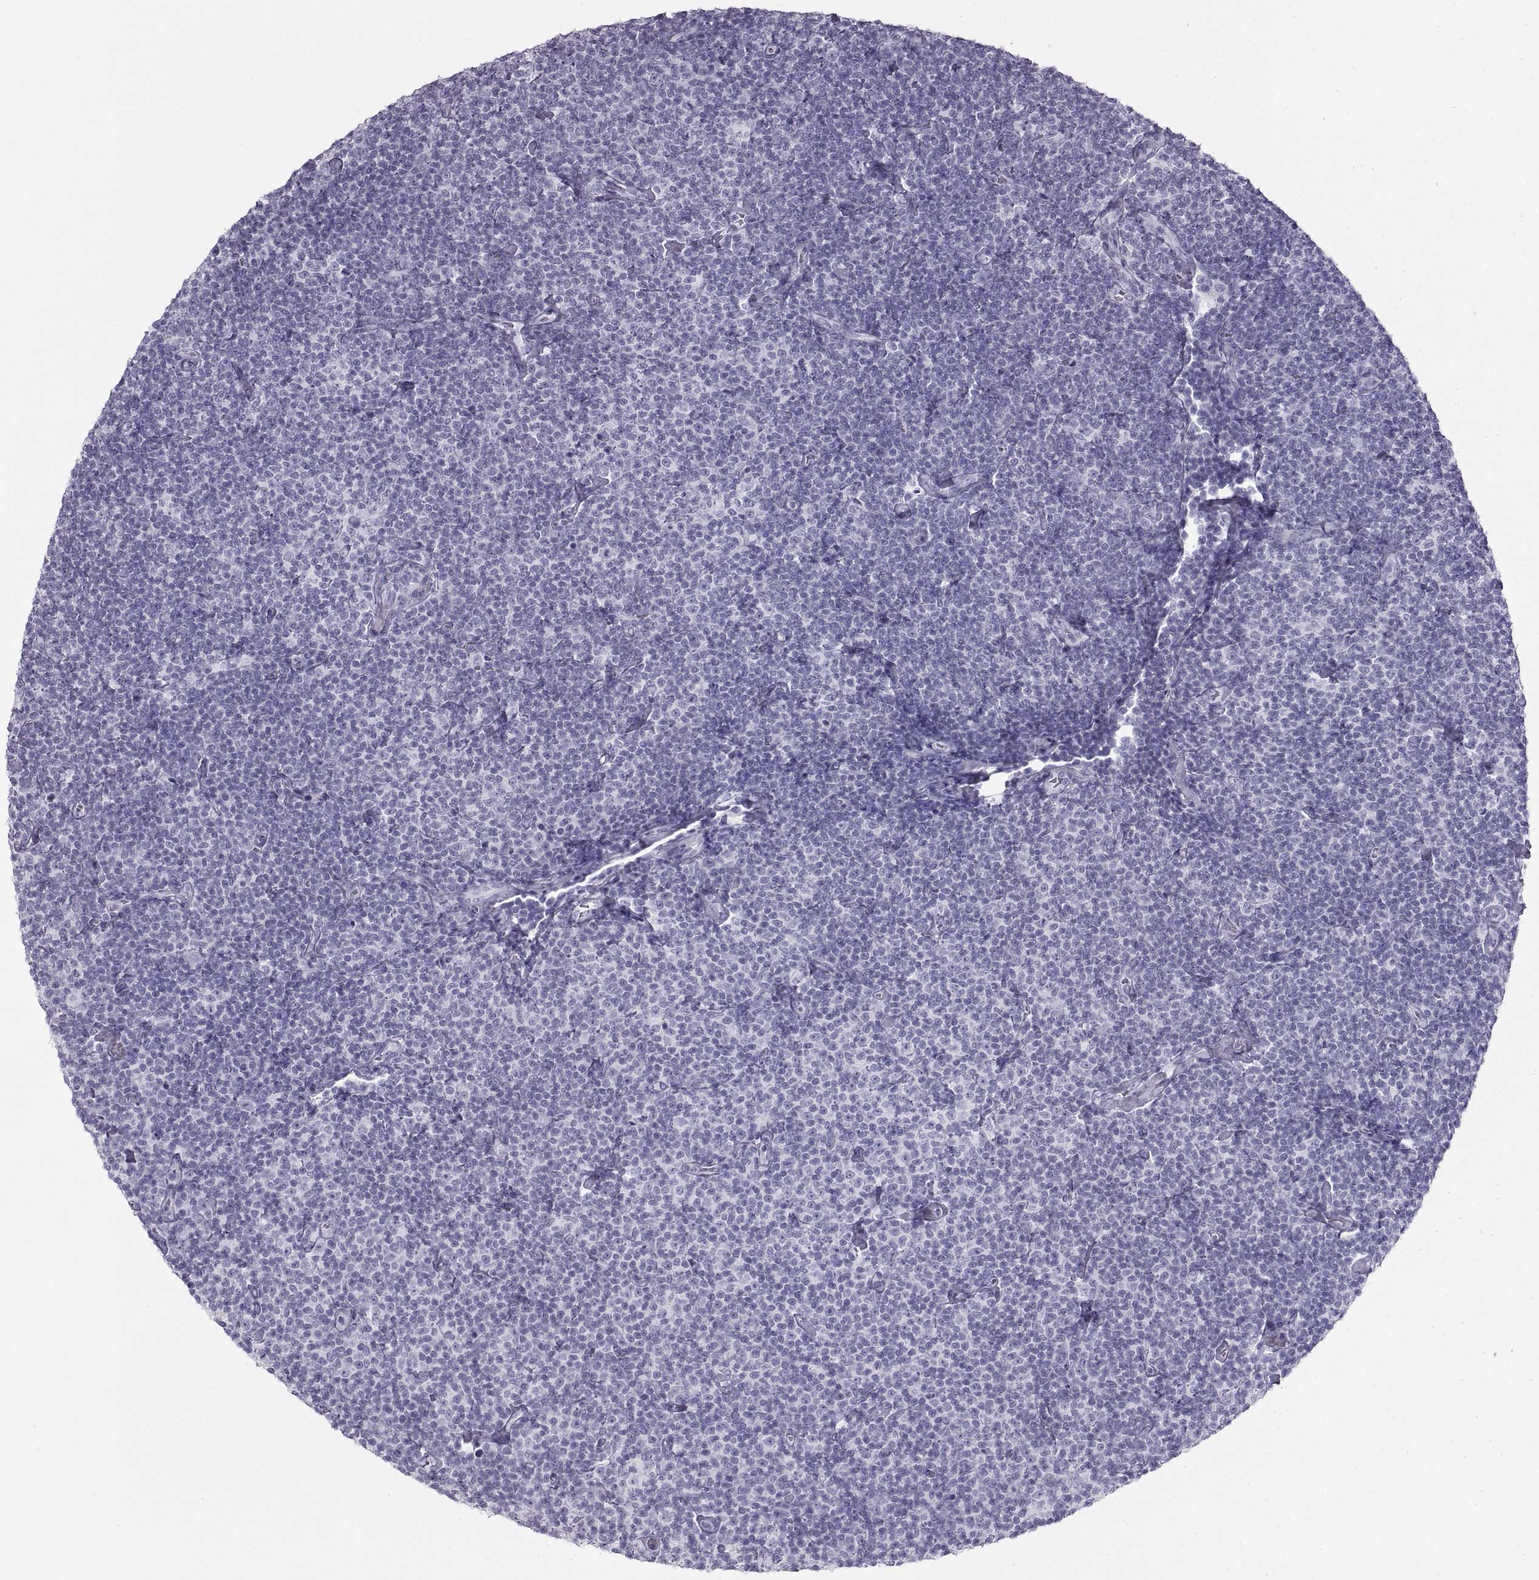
{"staining": {"intensity": "negative", "quantity": "none", "location": "none"}, "tissue": "lymphoma", "cell_type": "Tumor cells", "image_type": "cancer", "snomed": [{"axis": "morphology", "description": "Malignant lymphoma, non-Hodgkin's type, Low grade"}, {"axis": "topography", "description": "Lymph node"}], "caption": "Immunohistochemistry (IHC) of human lymphoma shows no staining in tumor cells.", "gene": "SEMG1", "patient": {"sex": "male", "age": 81}}